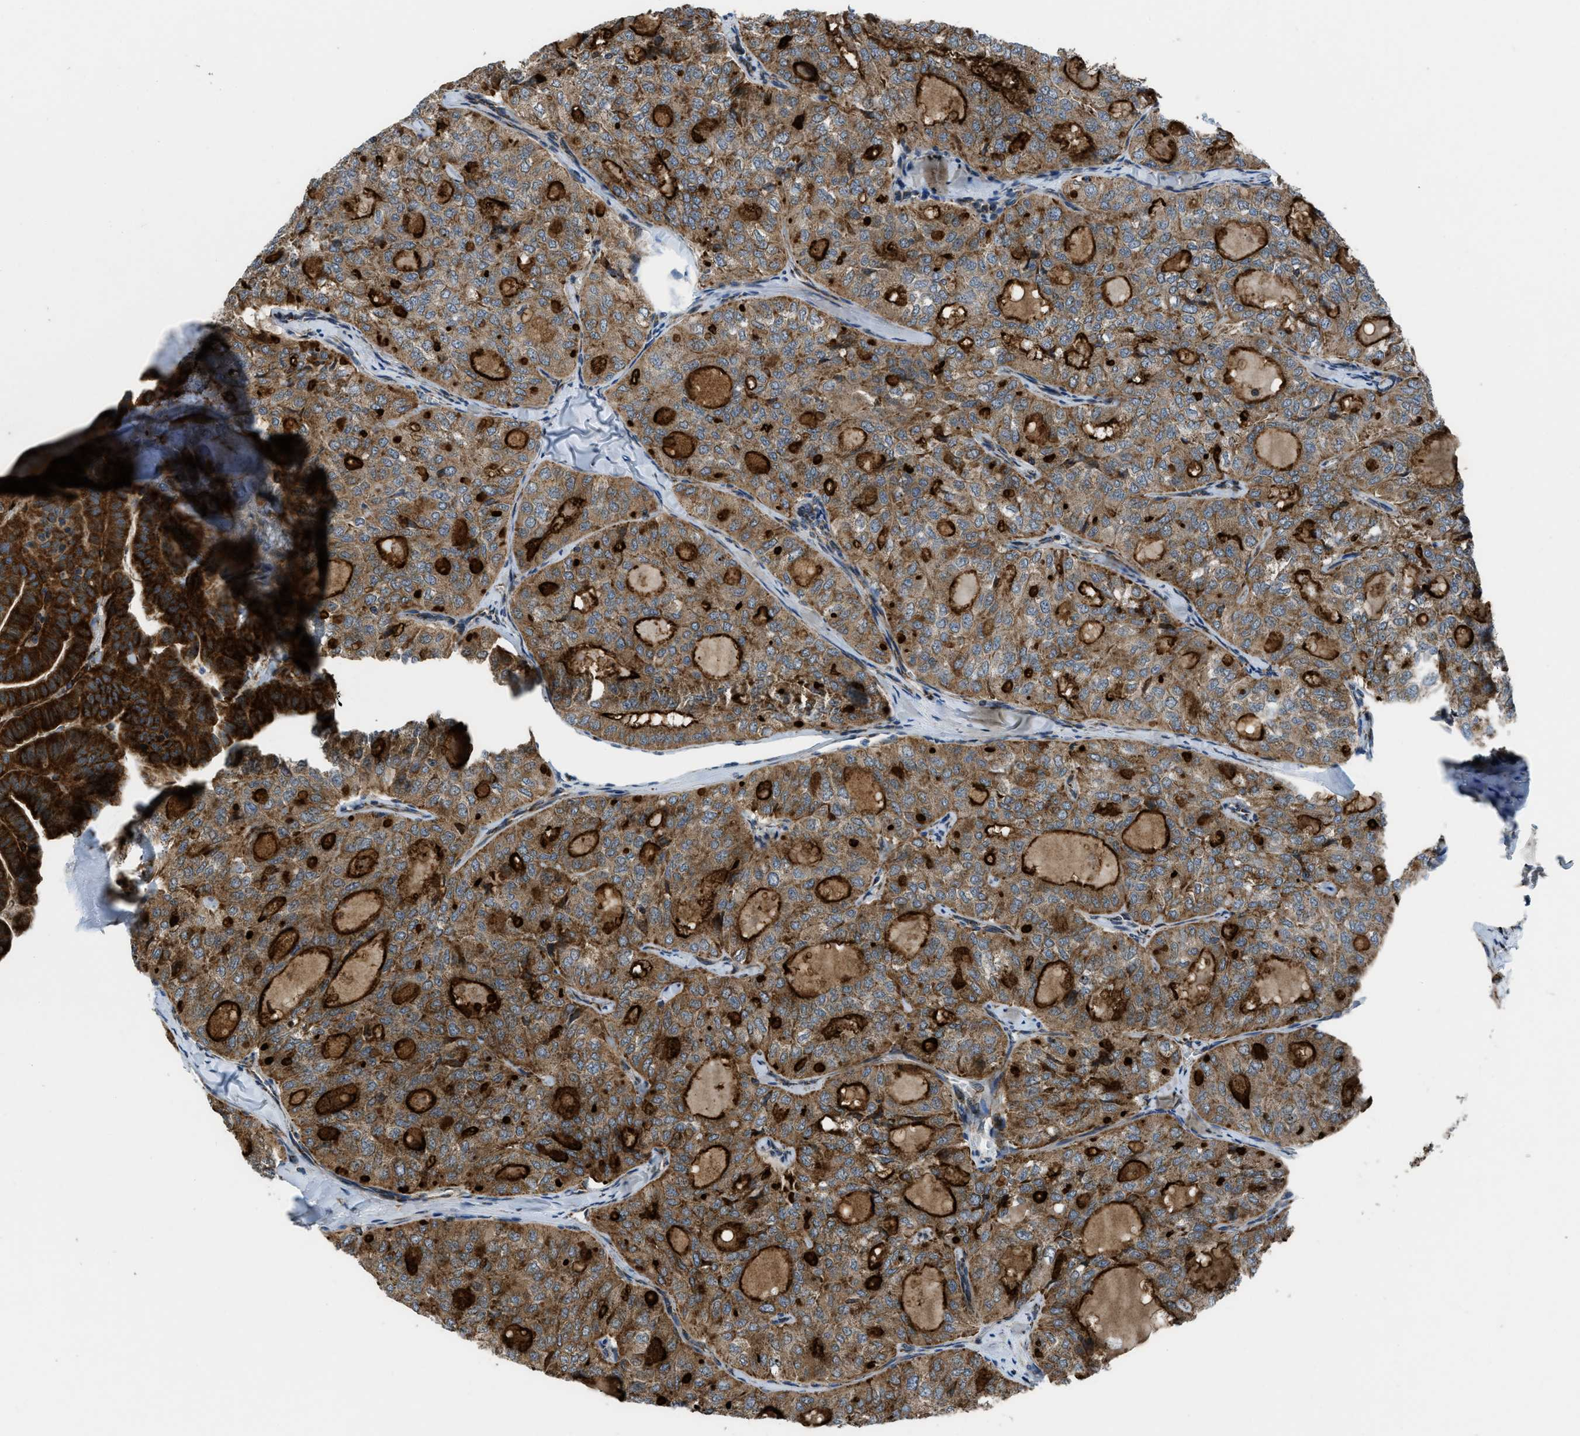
{"staining": {"intensity": "strong", "quantity": ">75%", "location": "cytoplasmic/membranous"}, "tissue": "thyroid cancer", "cell_type": "Tumor cells", "image_type": "cancer", "snomed": [{"axis": "morphology", "description": "Follicular adenoma carcinoma, NOS"}, {"axis": "topography", "description": "Thyroid gland"}], "caption": "A high-resolution micrograph shows IHC staining of thyroid cancer, which exhibits strong cytoplasmic/membranous expression in about >75% of tumor cells.", "gene": "GSDME", "patient": {"sex": "male", "age": 75}}